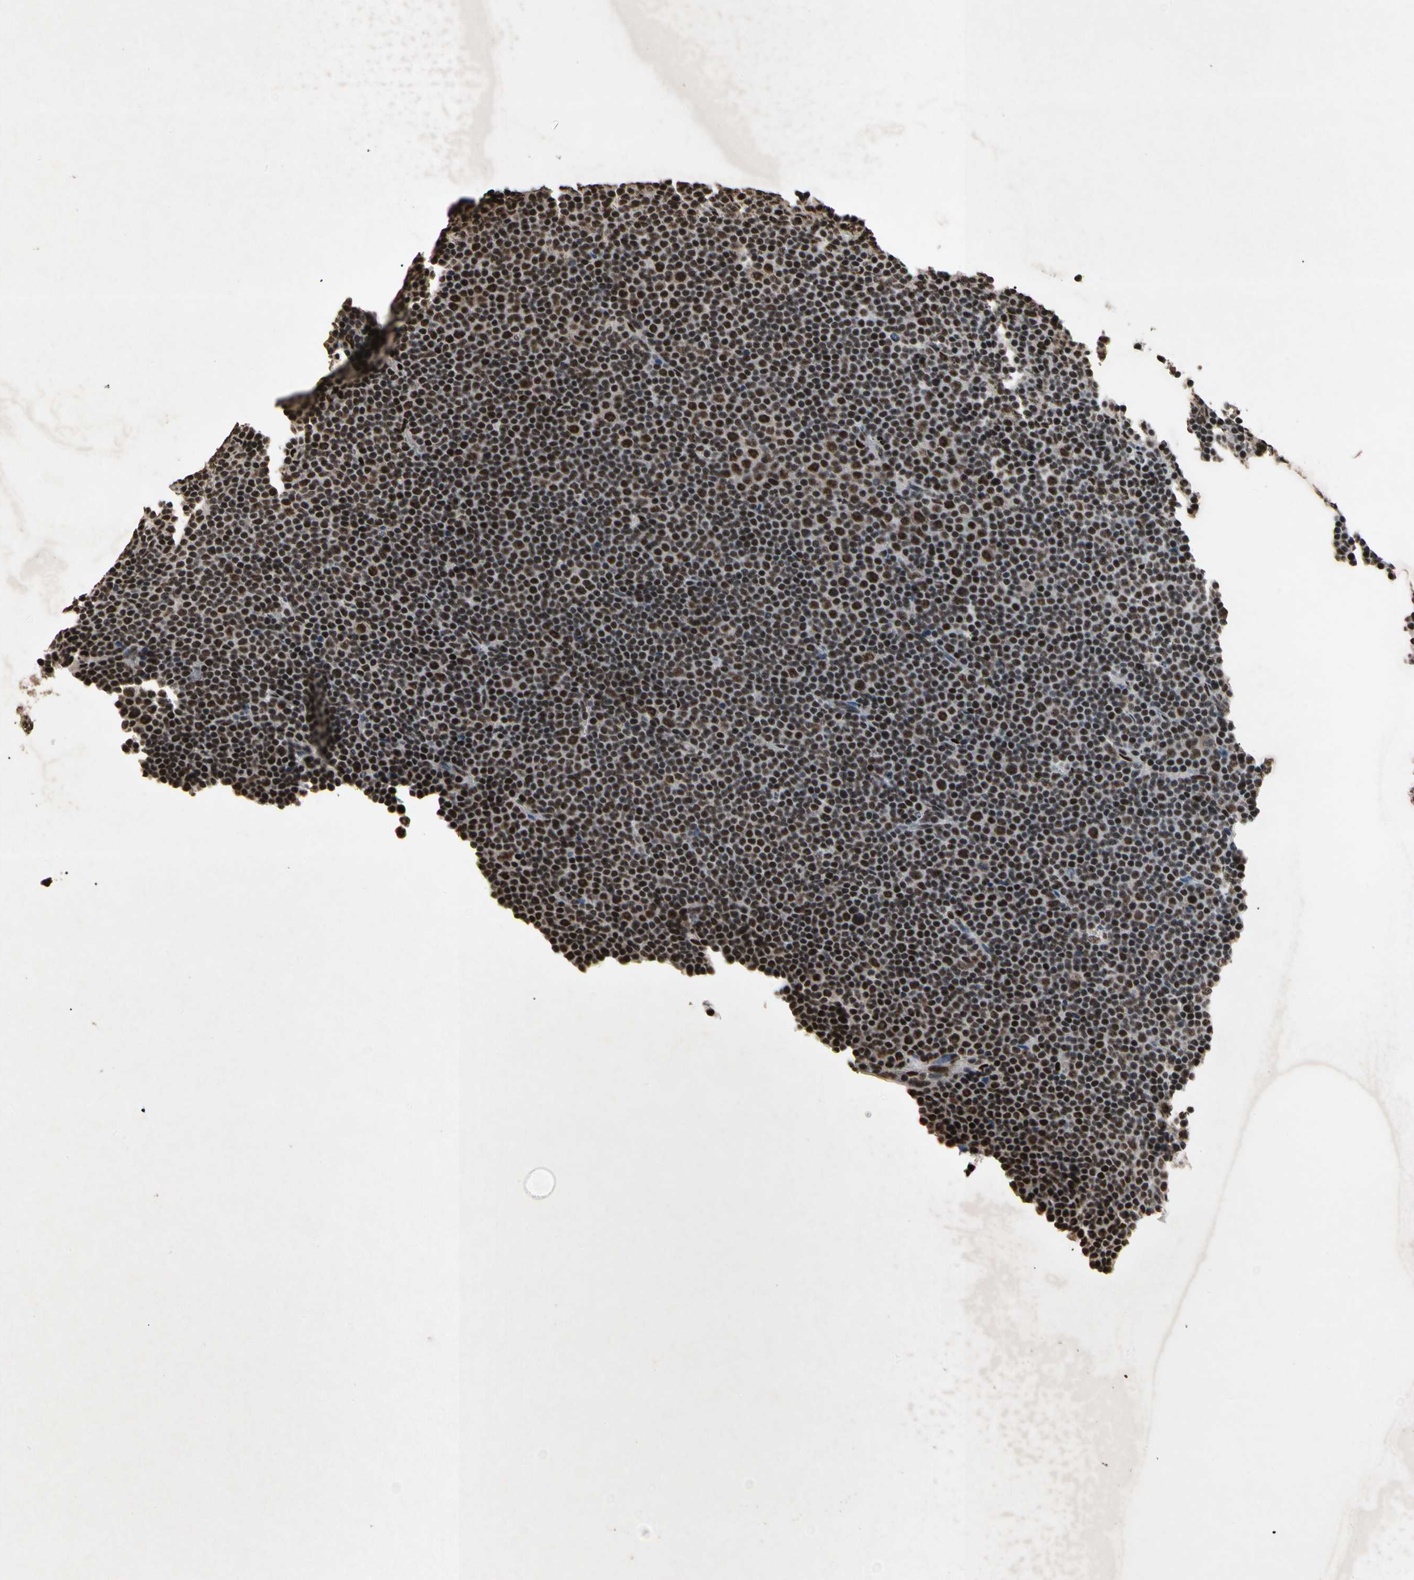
{"staining": {"intensity": "strong", "quantity": ">75%", "location": "nuclear"}, "tissue": "lymphoma", "cell_type": "Tumor cells", "image_type": "cancer", "snomed": [{"axis": "morphology", "description": "Malignant lymphoma, non-Hodgkin's type, Low grade"}, {"axis": "topography", "description": "Lymph node"}], "caption": "Immunohistochemistry photomicrograph of lymphoma stained for a protein (brown), which displays high levels of strong nuclear expression in about >75% of tumor cells.", "gene": "TBX2", "patient": {"sex": "female", "age": 67}}